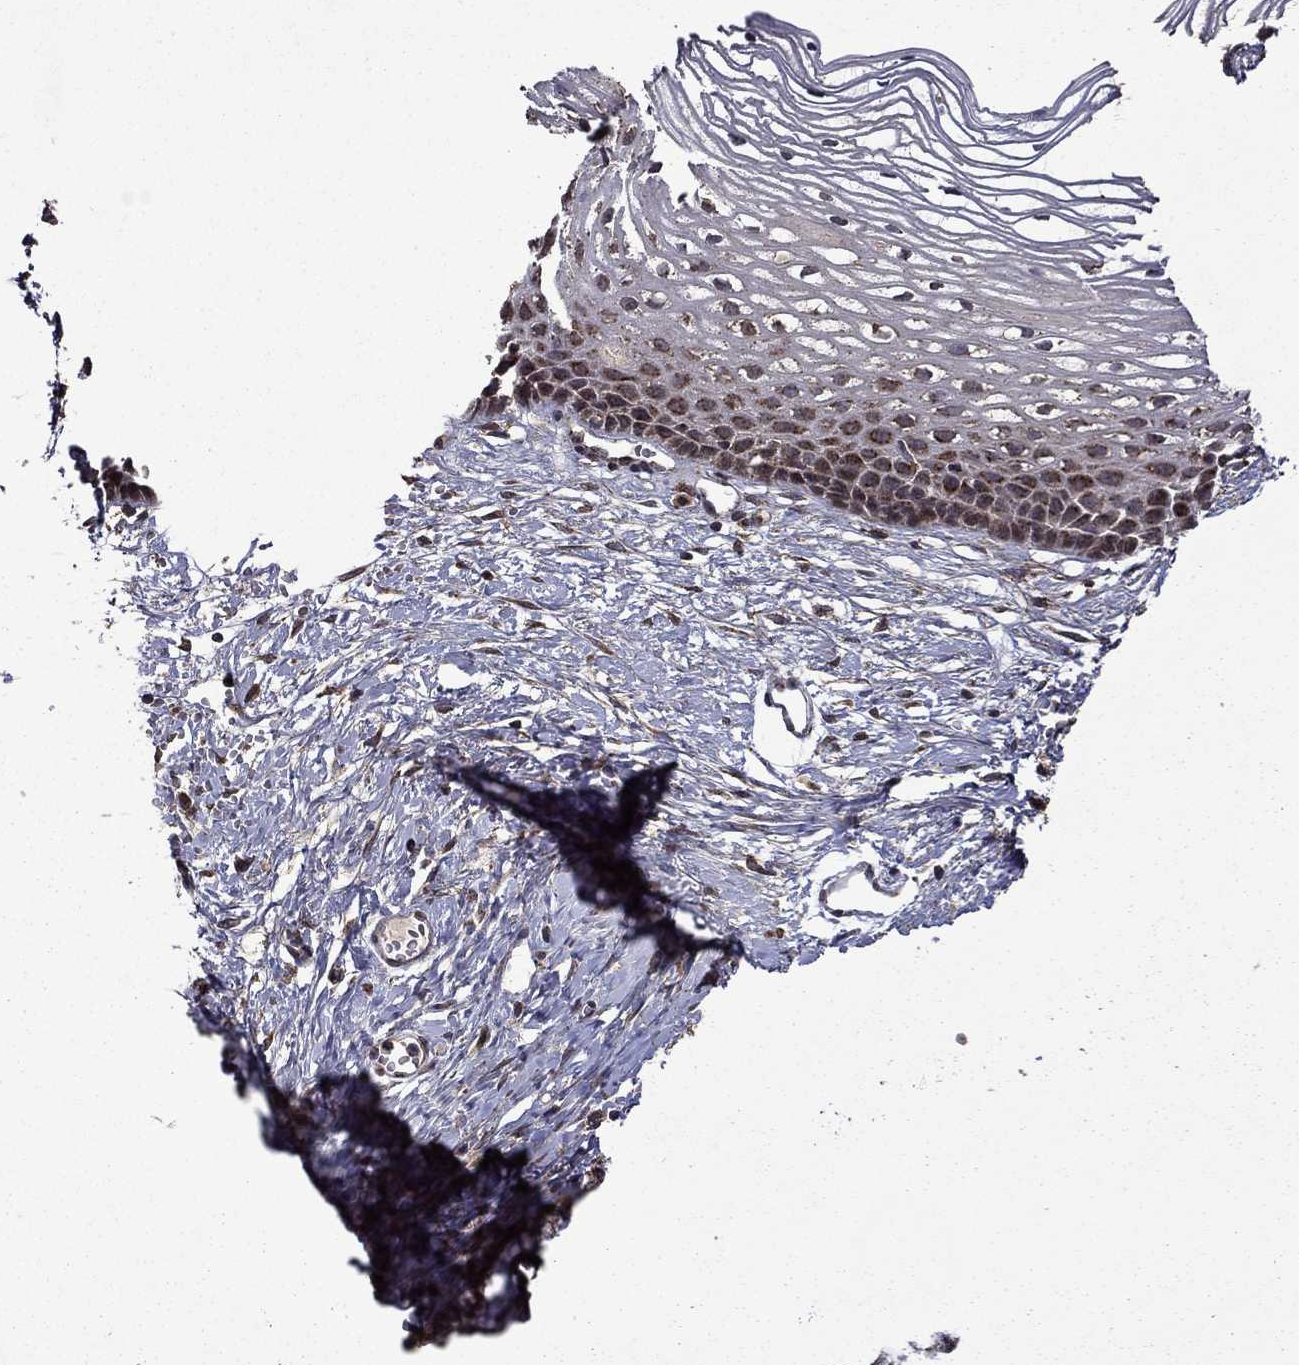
{"staining": {"intensity": "moderate", "quantity": ">75%", "location": "cytoplasmic/membranous"}, "tissue": "cervix", "cell_type": "Squamous epithelial cells", "image_type": "normal", "snomed": [{"axis": "morphology", "description": "Normal tissue, NOS"}, {"axis": "topography", "description": "Cervix"}], "caption": "A brown stain highlights moderate cytoplasmic/membranous expression of a protein in squamous epithelial cells of normal human cervix. (Stains: DAB (3,3'-diaminobenzidine) in brown, nuclei in blue, Microscopy: brightfield microscopy at high magnification).", "gene": "ITM2B", "patient": {"sex": "female", "age": 40}}